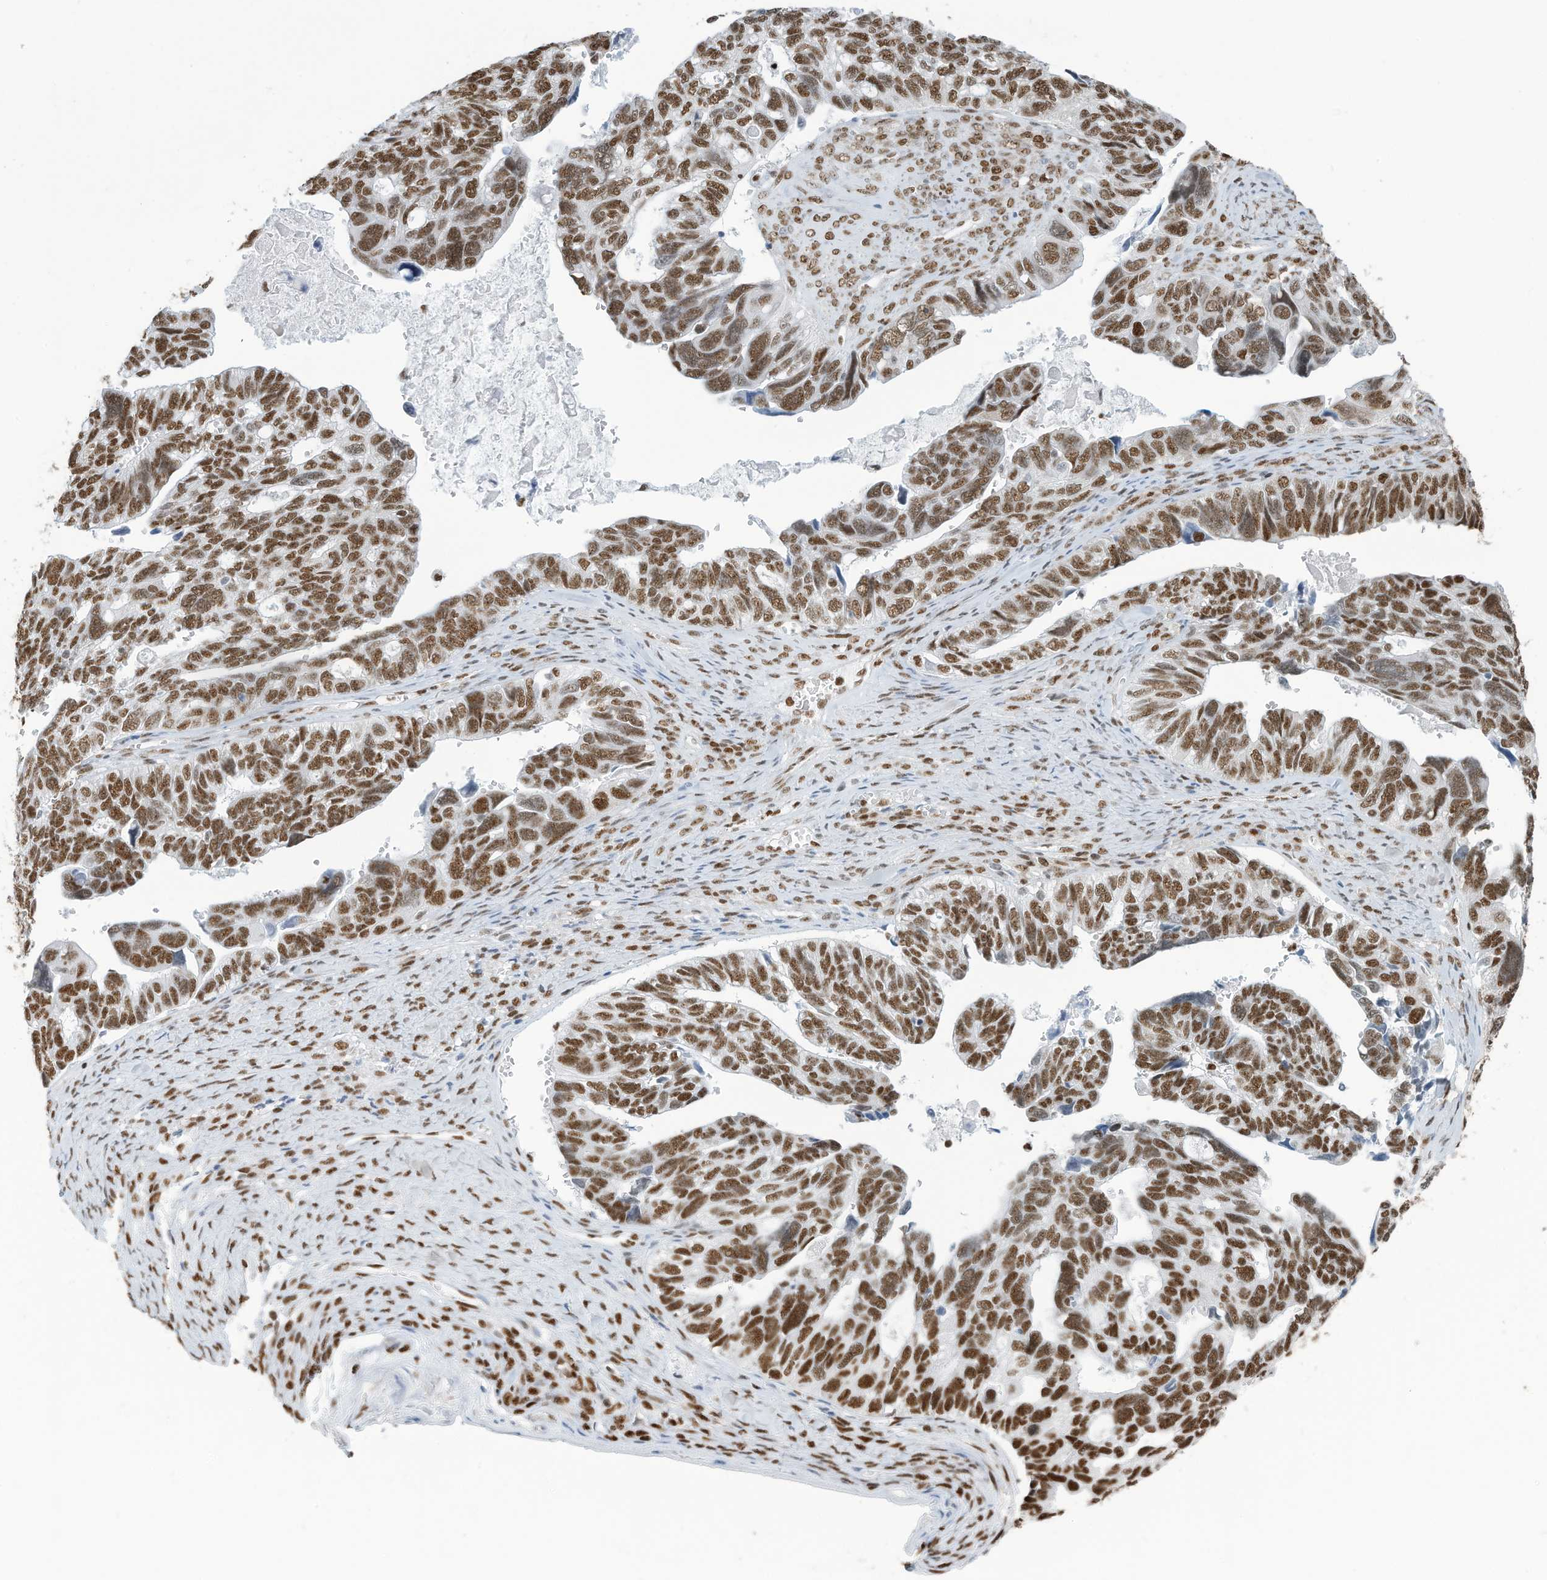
{"staining": {"intensity": "strong", "quantity": ">75%", "location": "nuclear"}, "tissue": "ovarian cancer", "cell_type": "Tumor cells", "image_type": "cancer", "snomed": [{"axis": "morphology", "description": "Cystadenocarcinoma, serous, NOS"}, {"axis": "topography", "description": "Ovary"}], "caption": "Ovarian cancer tissue reveals strong nuclear positivity in approximately >75% of tumor cells, visualized by immunohistochemistry.", "gene": "SARNP", "patient": {"sex": "female", "age": 79}}